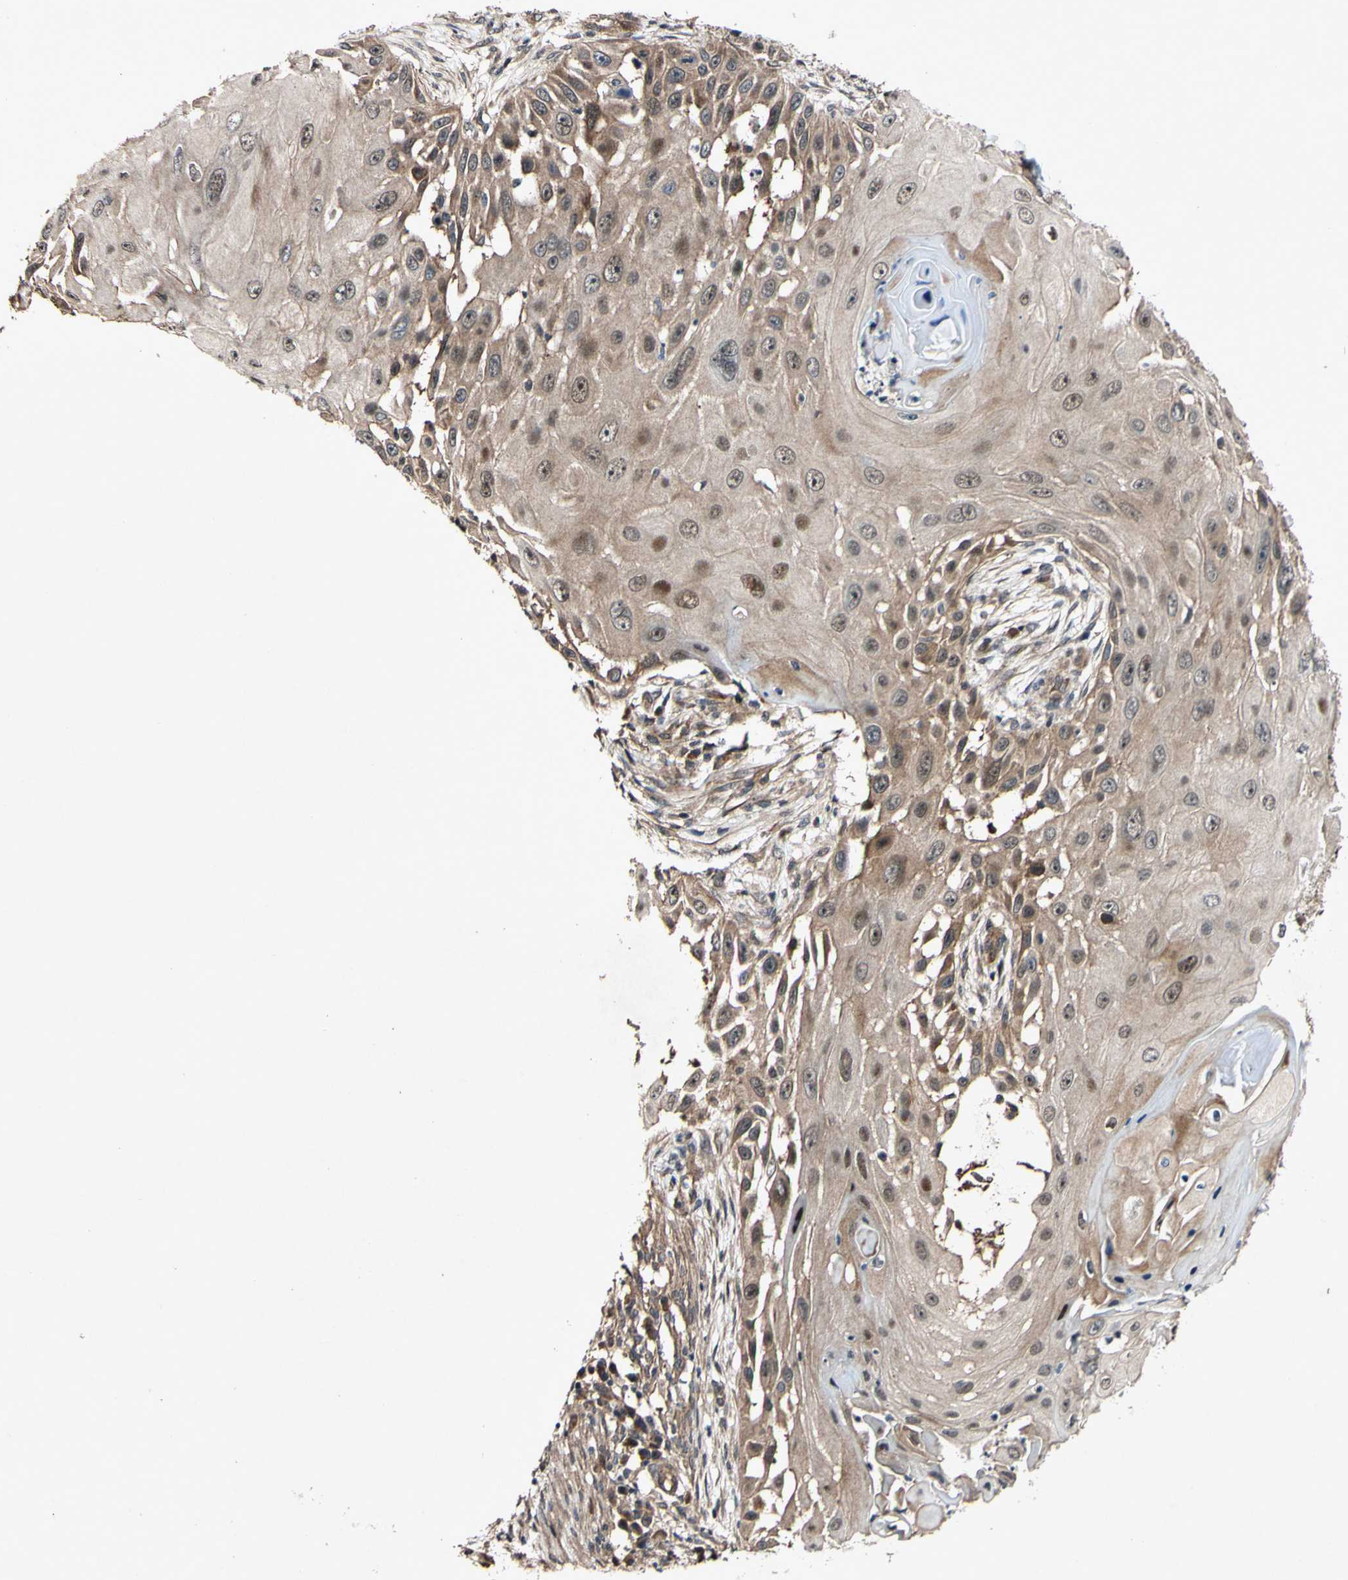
{"staining": {"intensity": "moderate", "quantity": ">75%", "location": "cytoplasmic/membranous,nuclear"}, "tissue": "skin cancer", "cell_type": "Tumor cells", "image_type": "cancer", "snomed": [{"axis": "morphology", "description": "Squamous cell carcinoma, NOS"}, {"axis": "topography", "description": "Skin"}], "caption": "A brown stain labels moderate cytoplasmic/membranous and nuclear expression of a protein in squamous cell carcinoma (skin) tumor cells. (Brightfield microscopy of DAB IHC at high magnification).", "gene": "CSNK1E", "patient": {"sex": "female", "age": 44}}